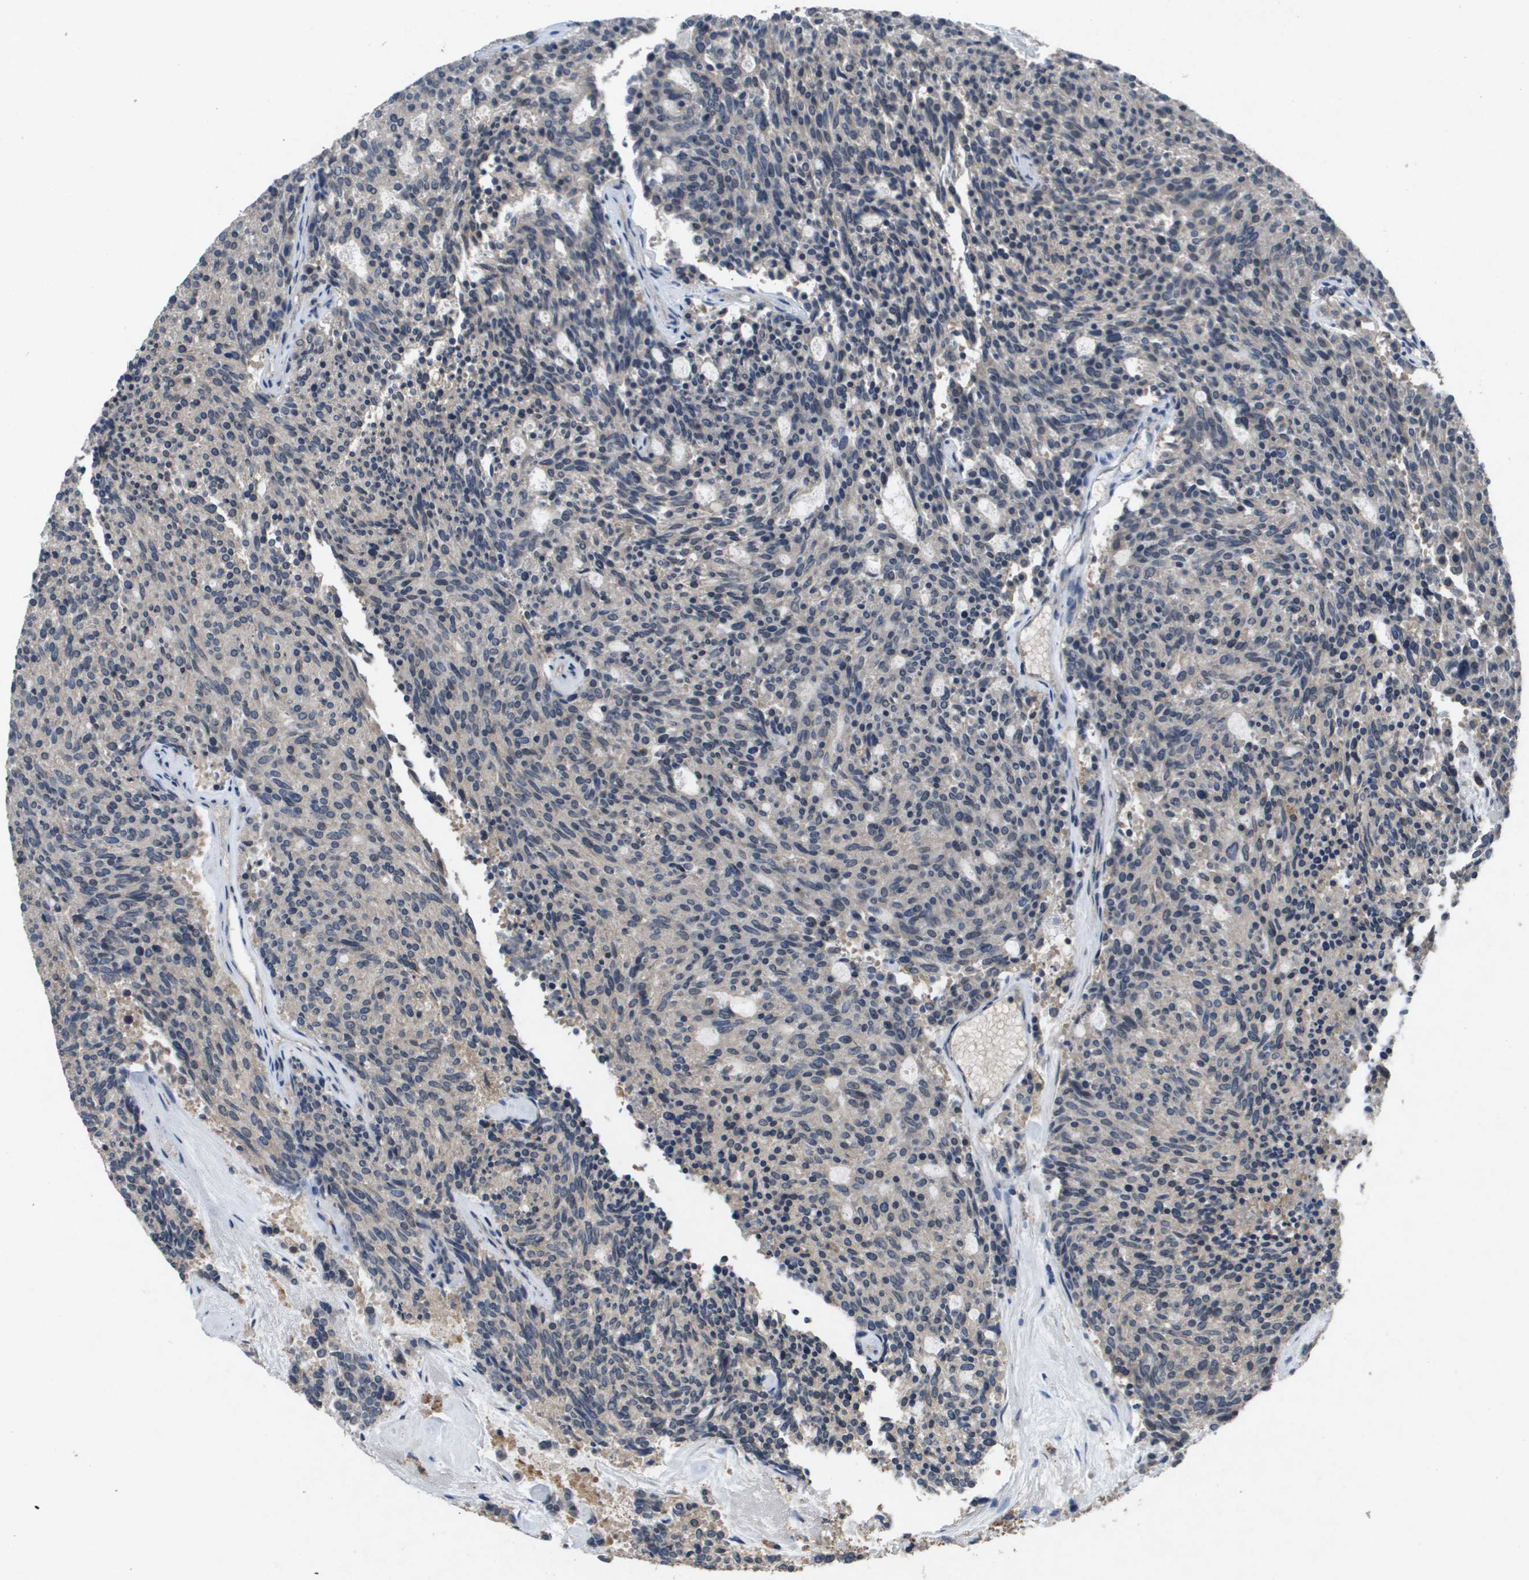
{"staining": {"intensity": "negative", "quantity": "none", "location": "none"}, "tissue": "carcinoid", "cell_type": "Tumor cells", "image_type": "cancer", "snomed": [{"axis": "morphology", "description": "Carcinoid, malignant, NOS"}, {"axis": "topography", "description": "Pancreas"}], "caption": "Protein analysis of malignant carcinoid displays no significant positivity in tumor cells. Brightfield microscopy of IHC stained with DAB (brown) and hematoxylin (blue), captured at high magnification.", "gene": "PROC", "patient": {"sex": "female", "age": 54}}